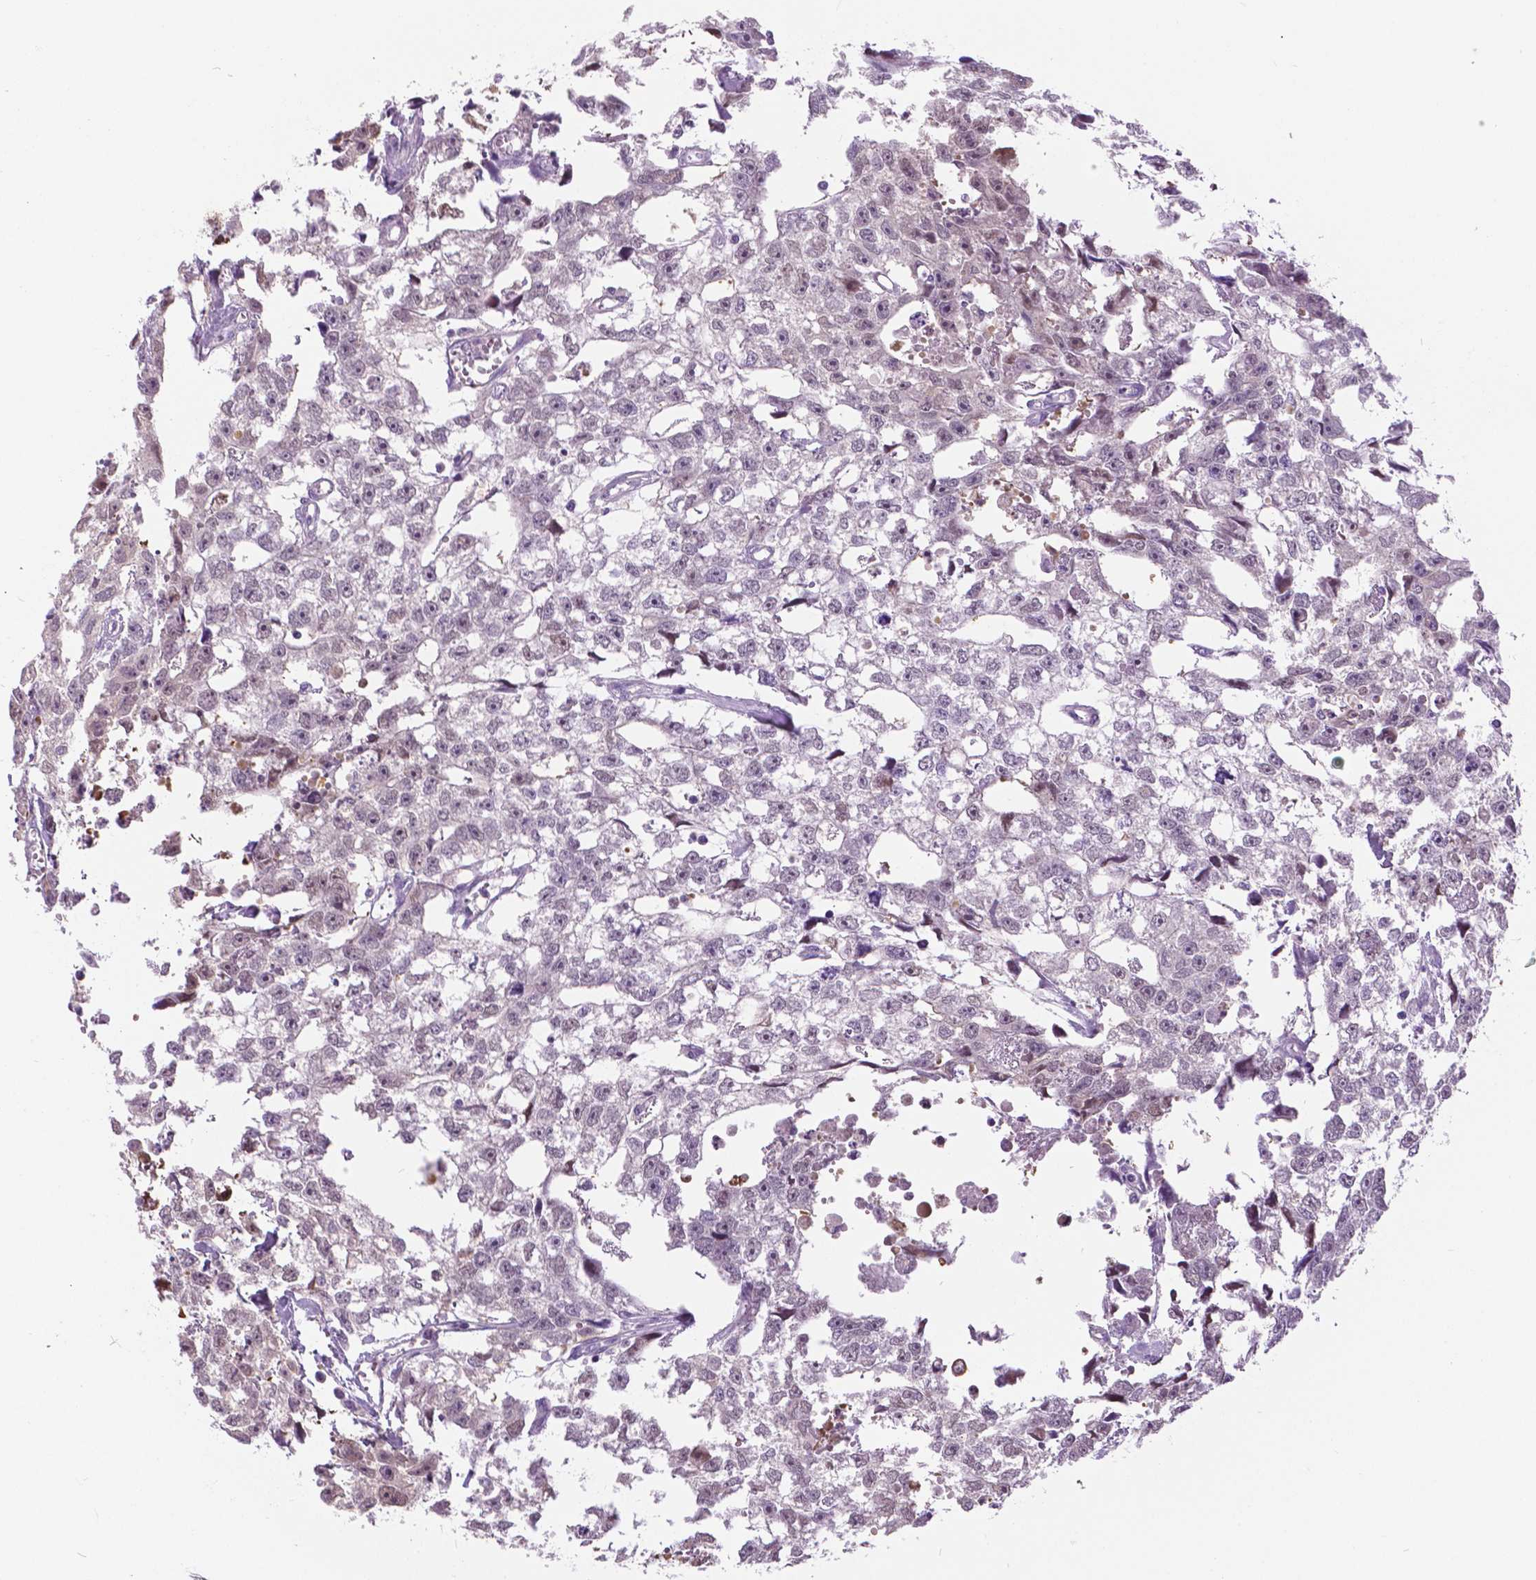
{"staining": {"intensity": "negative", "quantity": "none", "location": "none"}, "tissue": "testis cancer", "cell_type": "Tumor cells", "image_type": "cancer", "snomed": [{"axis": "morphology", "description": "Carcinoma, Embryonal, NOS"}, {"axis": "morphology", "description": "Teratoma, malignant, NOS"}, {"axis": "topography", "description": "Testis"}], "caption": "Immunohistochemistry of testis embryonal carcinoma displays no positivity in tumor cells.", "gene": "TP53TG5", "patient": {"sex": "male", "age": 44}}